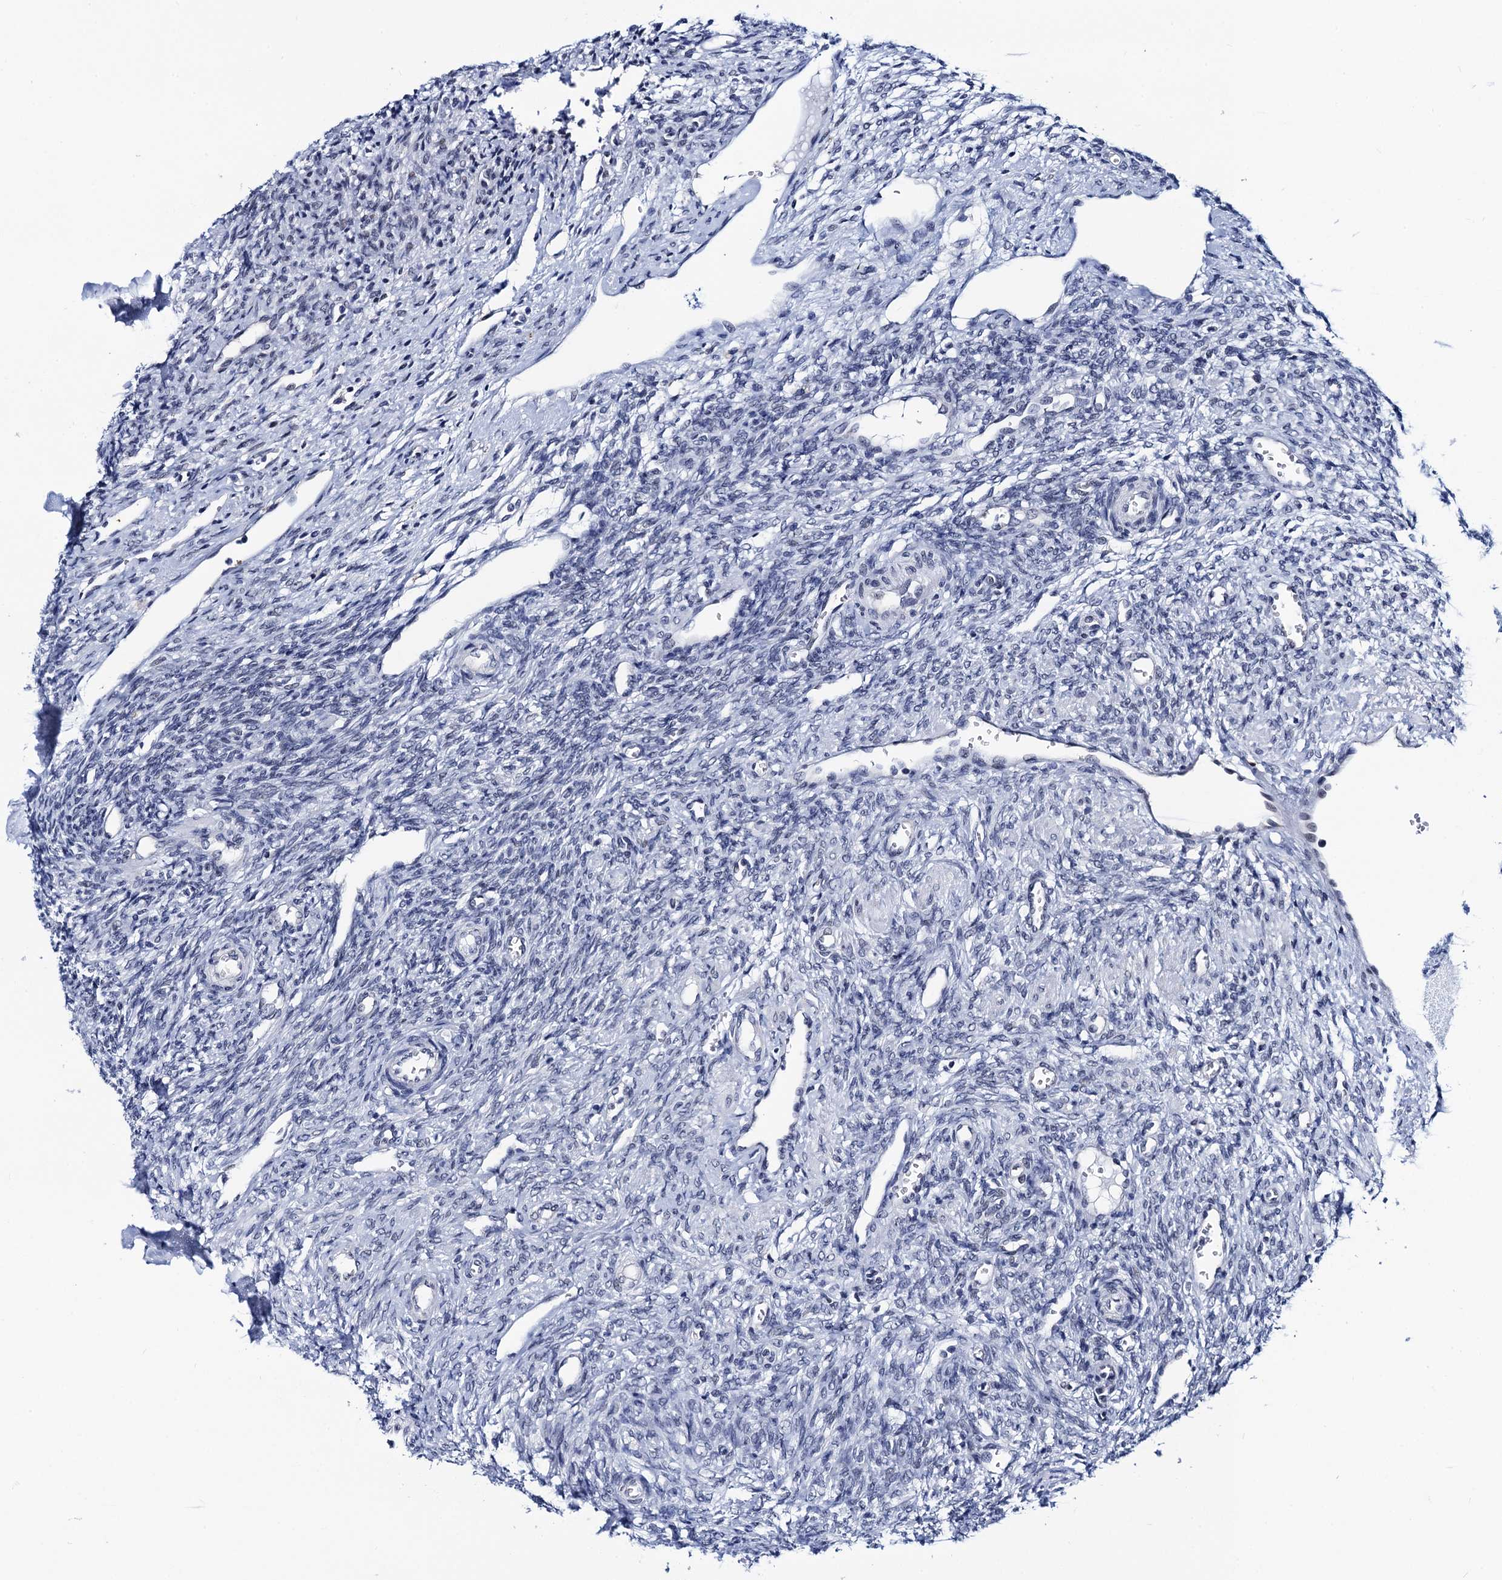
{"staining": {"intensity": "negative", "quantity": "none", "location": "none"}, "tissue": "ovary", "cell_type": "Ovarian stroma cells", "image_type": "normal", "snomed": [{"axis": "morphology", "description": "Normal tissue, NOS"}, {"axis": "topography", "description": "Ovary"}], "caption": "Immunohistochemistry (IHC) histopathology image of normal ovary: ovary stained with DAB displays no significant protein staining in ovarian stroma cells. (DAB (3,3'-diaminobenzidine) IHC visualized using brightfield microscopy, high magnification).", "gene": "C16orf87", "patient": {"sex": "female", "age": 41}}